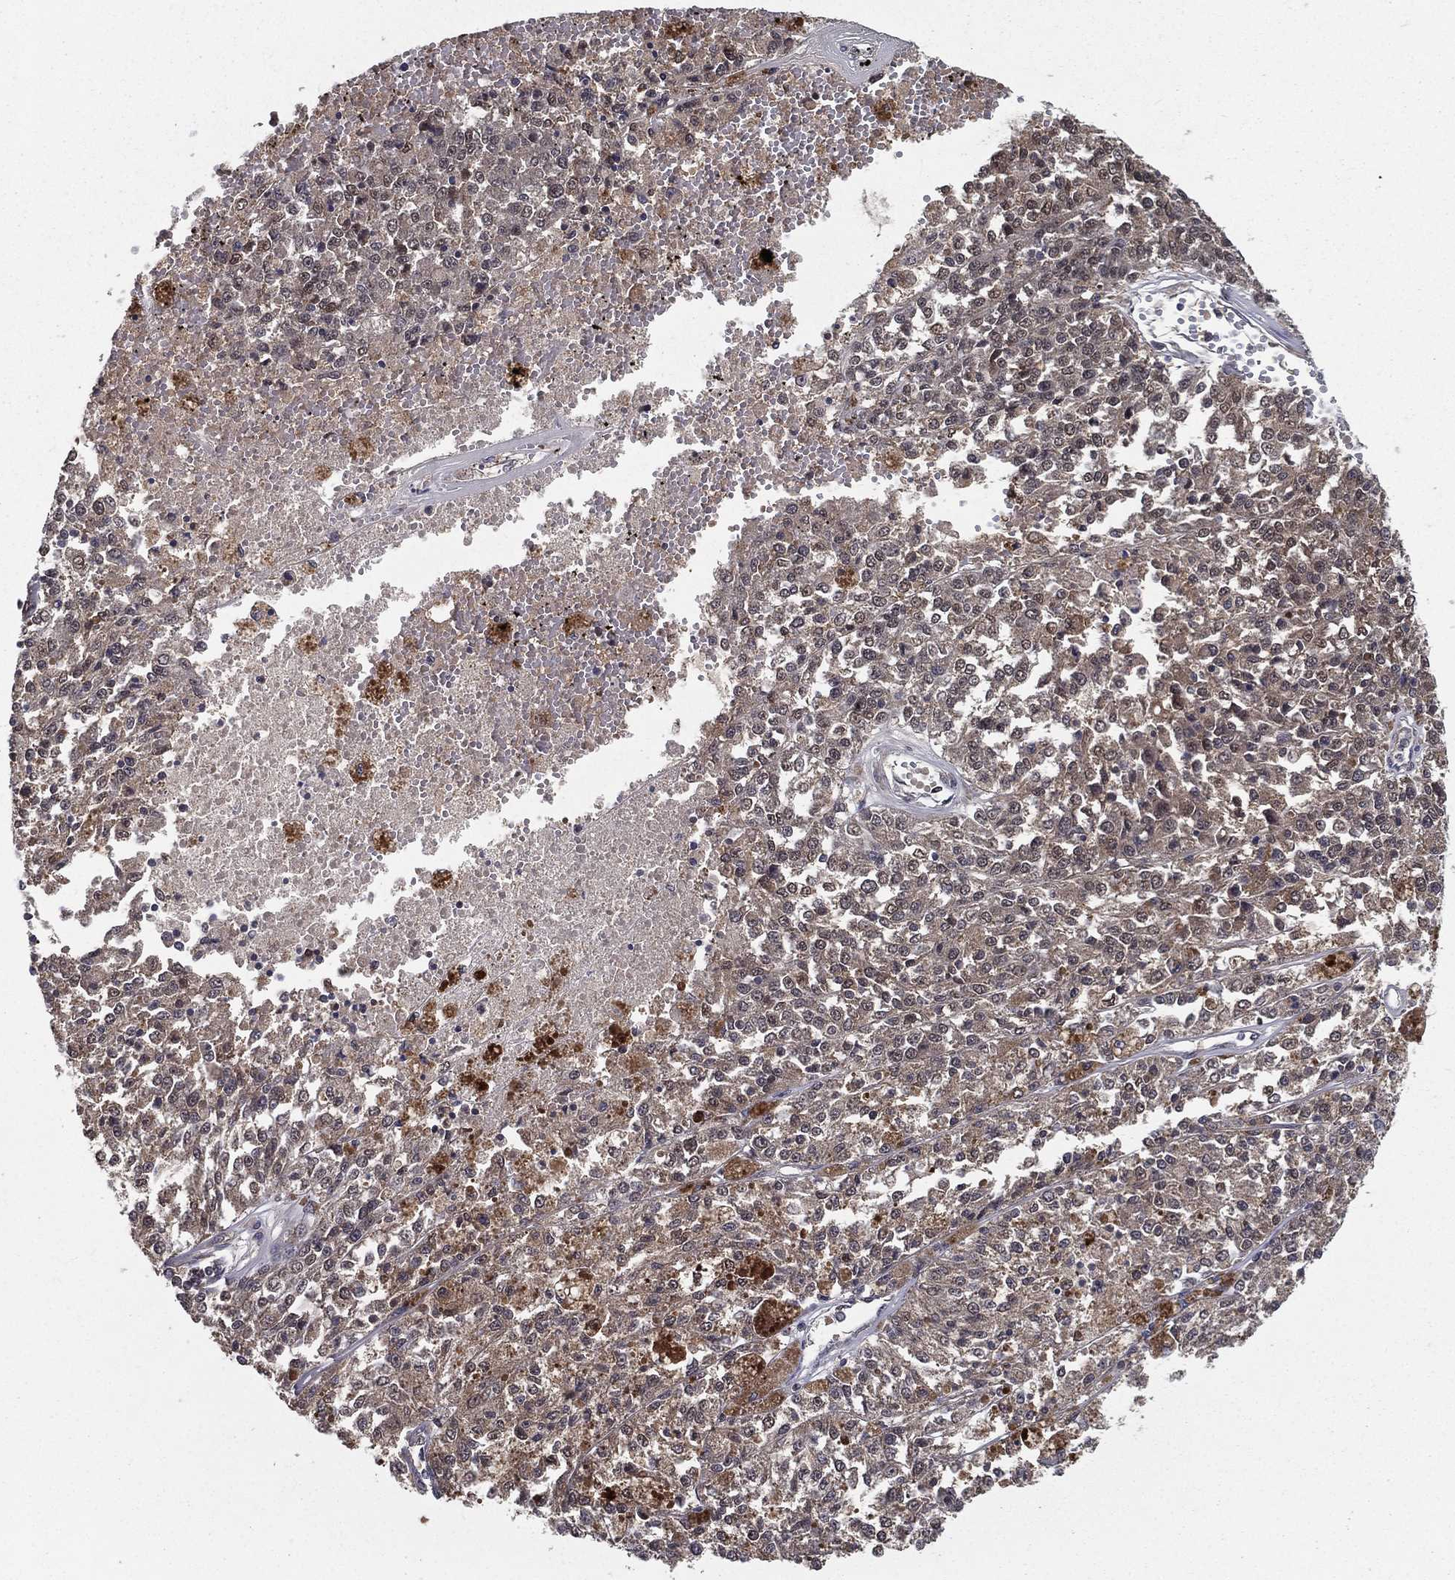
{"staining": {"intensity": "negative", "quantity": "none", "location": "none"}, "tissue": "melanoma", "cell_type": "Tumor cells", "image_type": "cancer", "snomed": [{"axis": "morphology", "description": "Malignant melanoma, Metastatic site"}, {"axis": "topography", "description": "Lymph node"}], "caption": "Protein analysis of melanoma exhibits no significant staining in tumor cells.", "gene": "CARM1", "patient": {"sex": "female", "age": 64}}